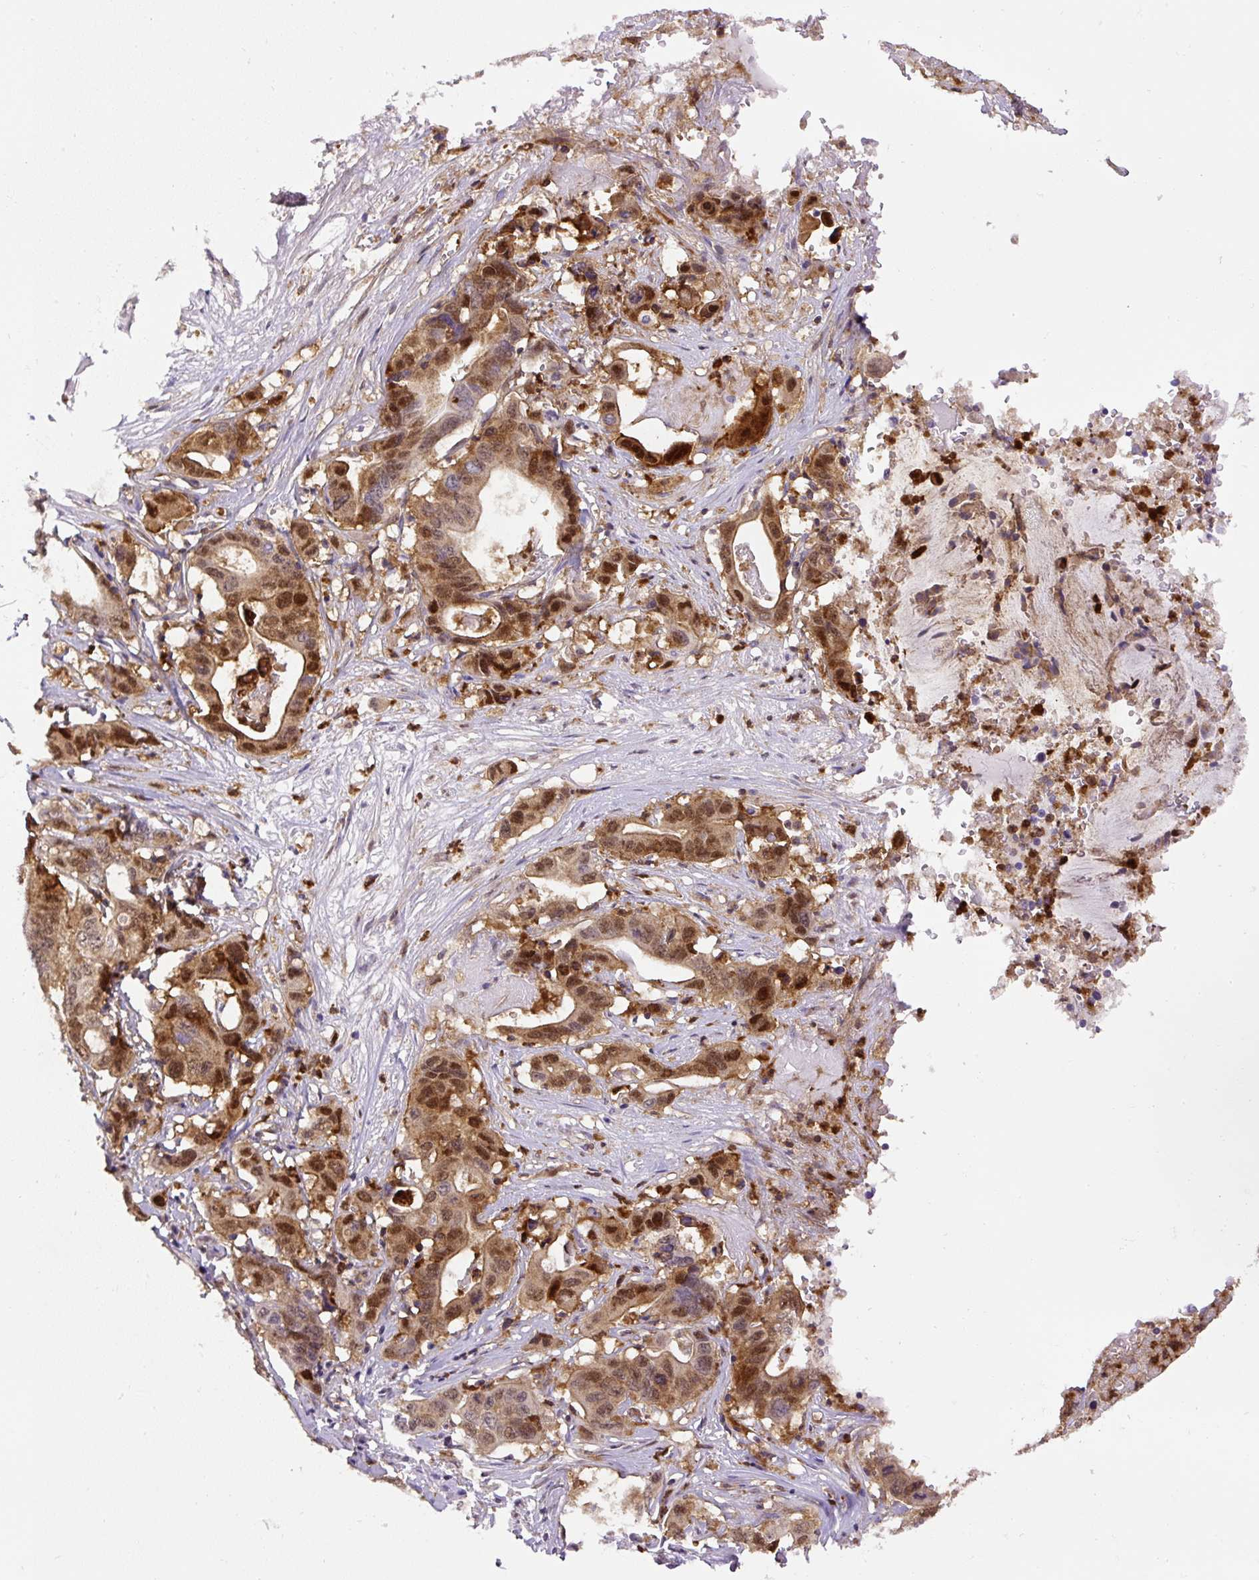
{"staining": {"intensity": "moderate", "quantity": "25%-75%", "location": "cytoplasmic/membranous,nuclear"}, "tissue": "lung cancer", "cell_type": "Tumor cells", "image_type": "cancer", "snomed": [{"axis": "morphology", "description": "Adenocarcinoma, NOS"}, {"axis": "topography", "description": "Lung"}], "caption": "Lung cancer stained for a protein (brown) exhibits moderate cytoplasmic/membranous and nuclear positive staining in about 25%-75% of tumor cells.", "gene": "ANXA1", "patient": {"sex": "female", "age": 60}}